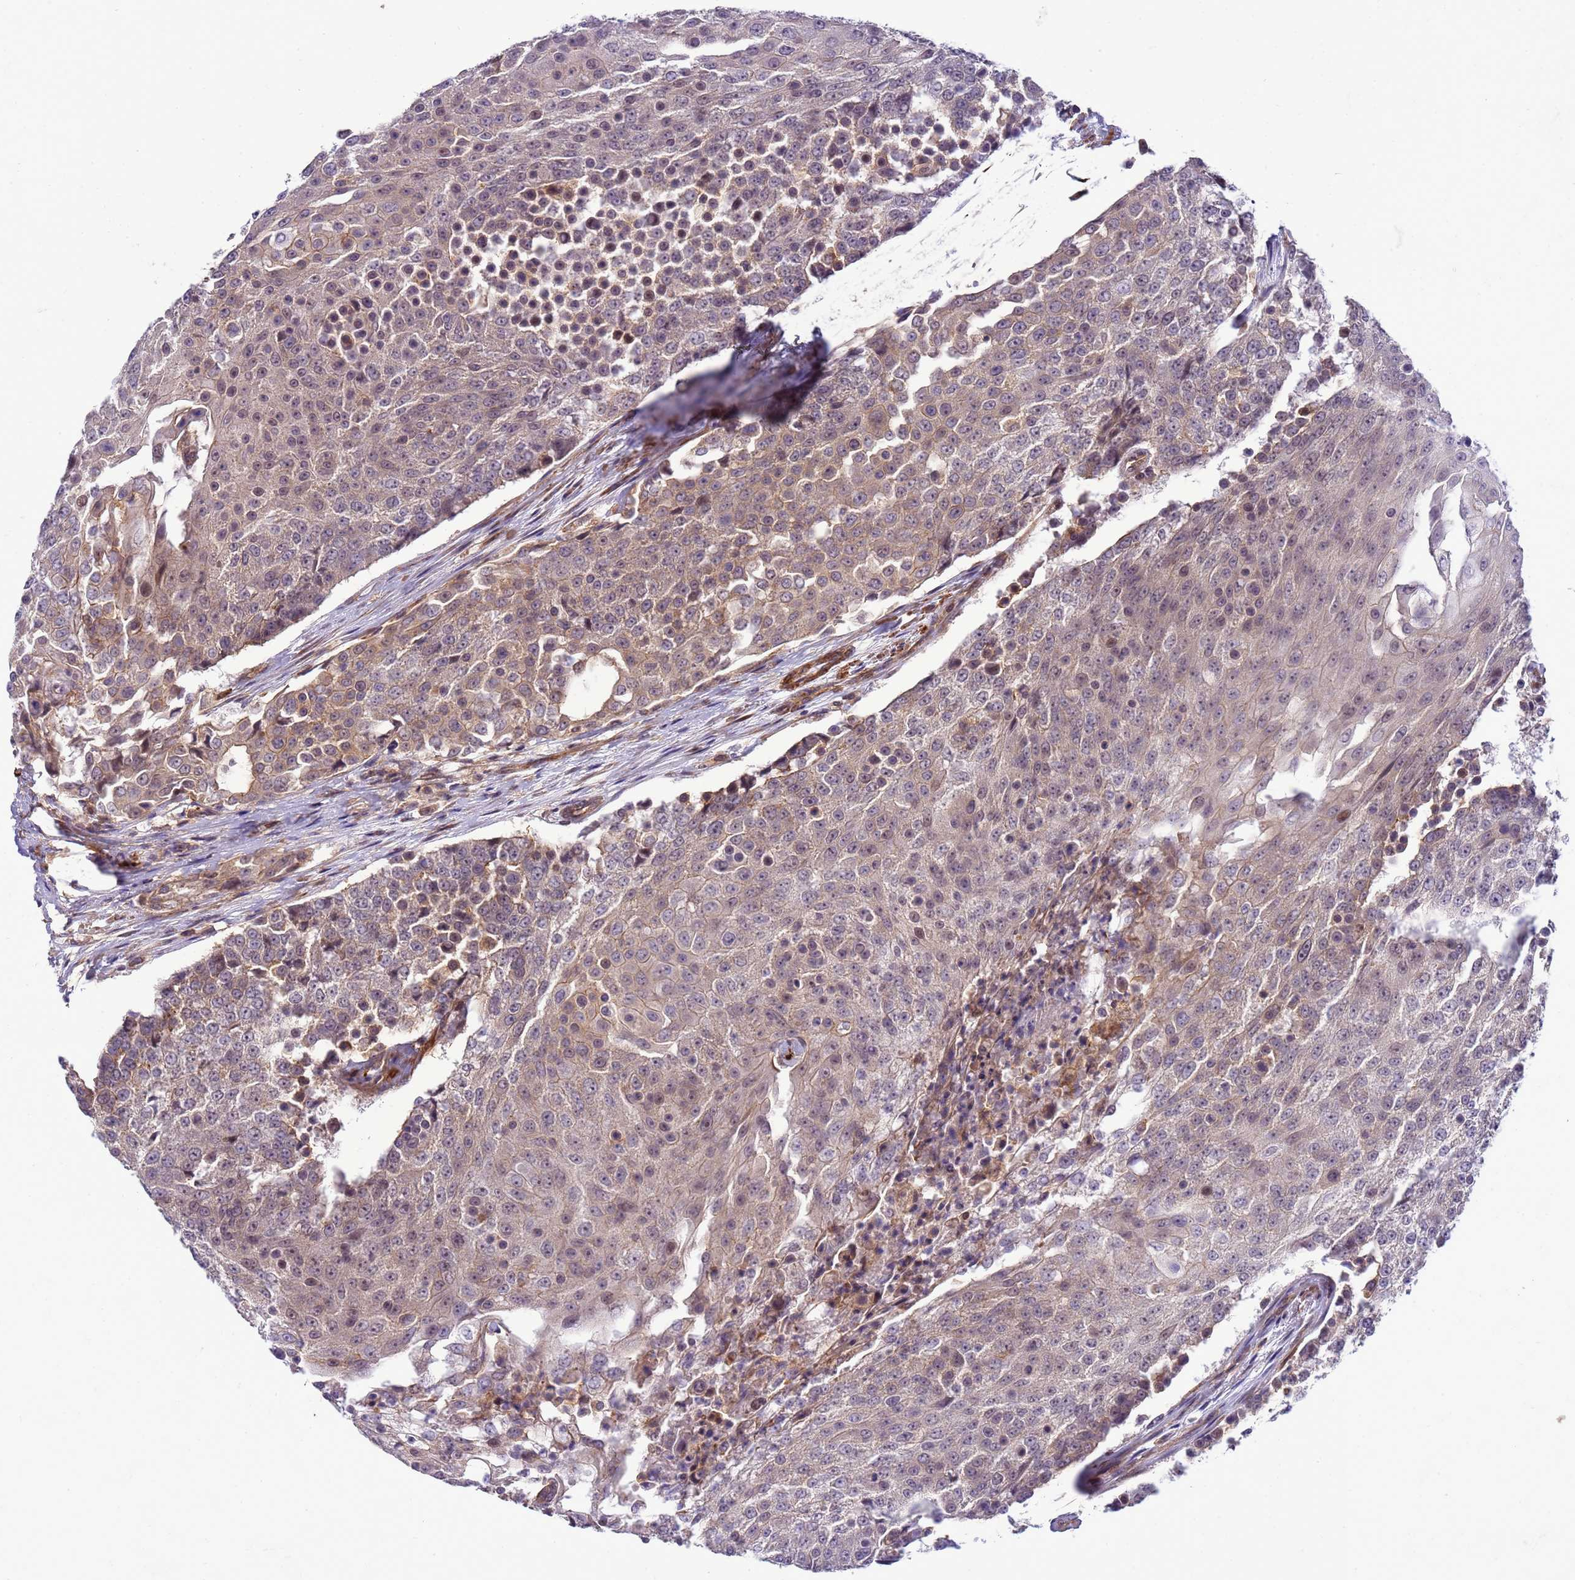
{"staining": {"intensity": "weak", "quantity": "25%-75%", "location": "cytoplasmic/membranous,nuclear"}, "tissue": "urothelial cancer", "cell_type": "Tumor cells", "image_type": "cancer", "snomed": [{"axis": "morphology", "description": "Urothelial carcinoma, High grade"}, {"axis": "topography", "description": "Urinary bladder"}], "caption": "Urothelial cancer tissue reveals weak cytoplasmic/membranous and nuclear positivity in approximately 25%-75% of tumor cells", "gene": "GEN1", "patient": {"sex": "female", "age": 63}}